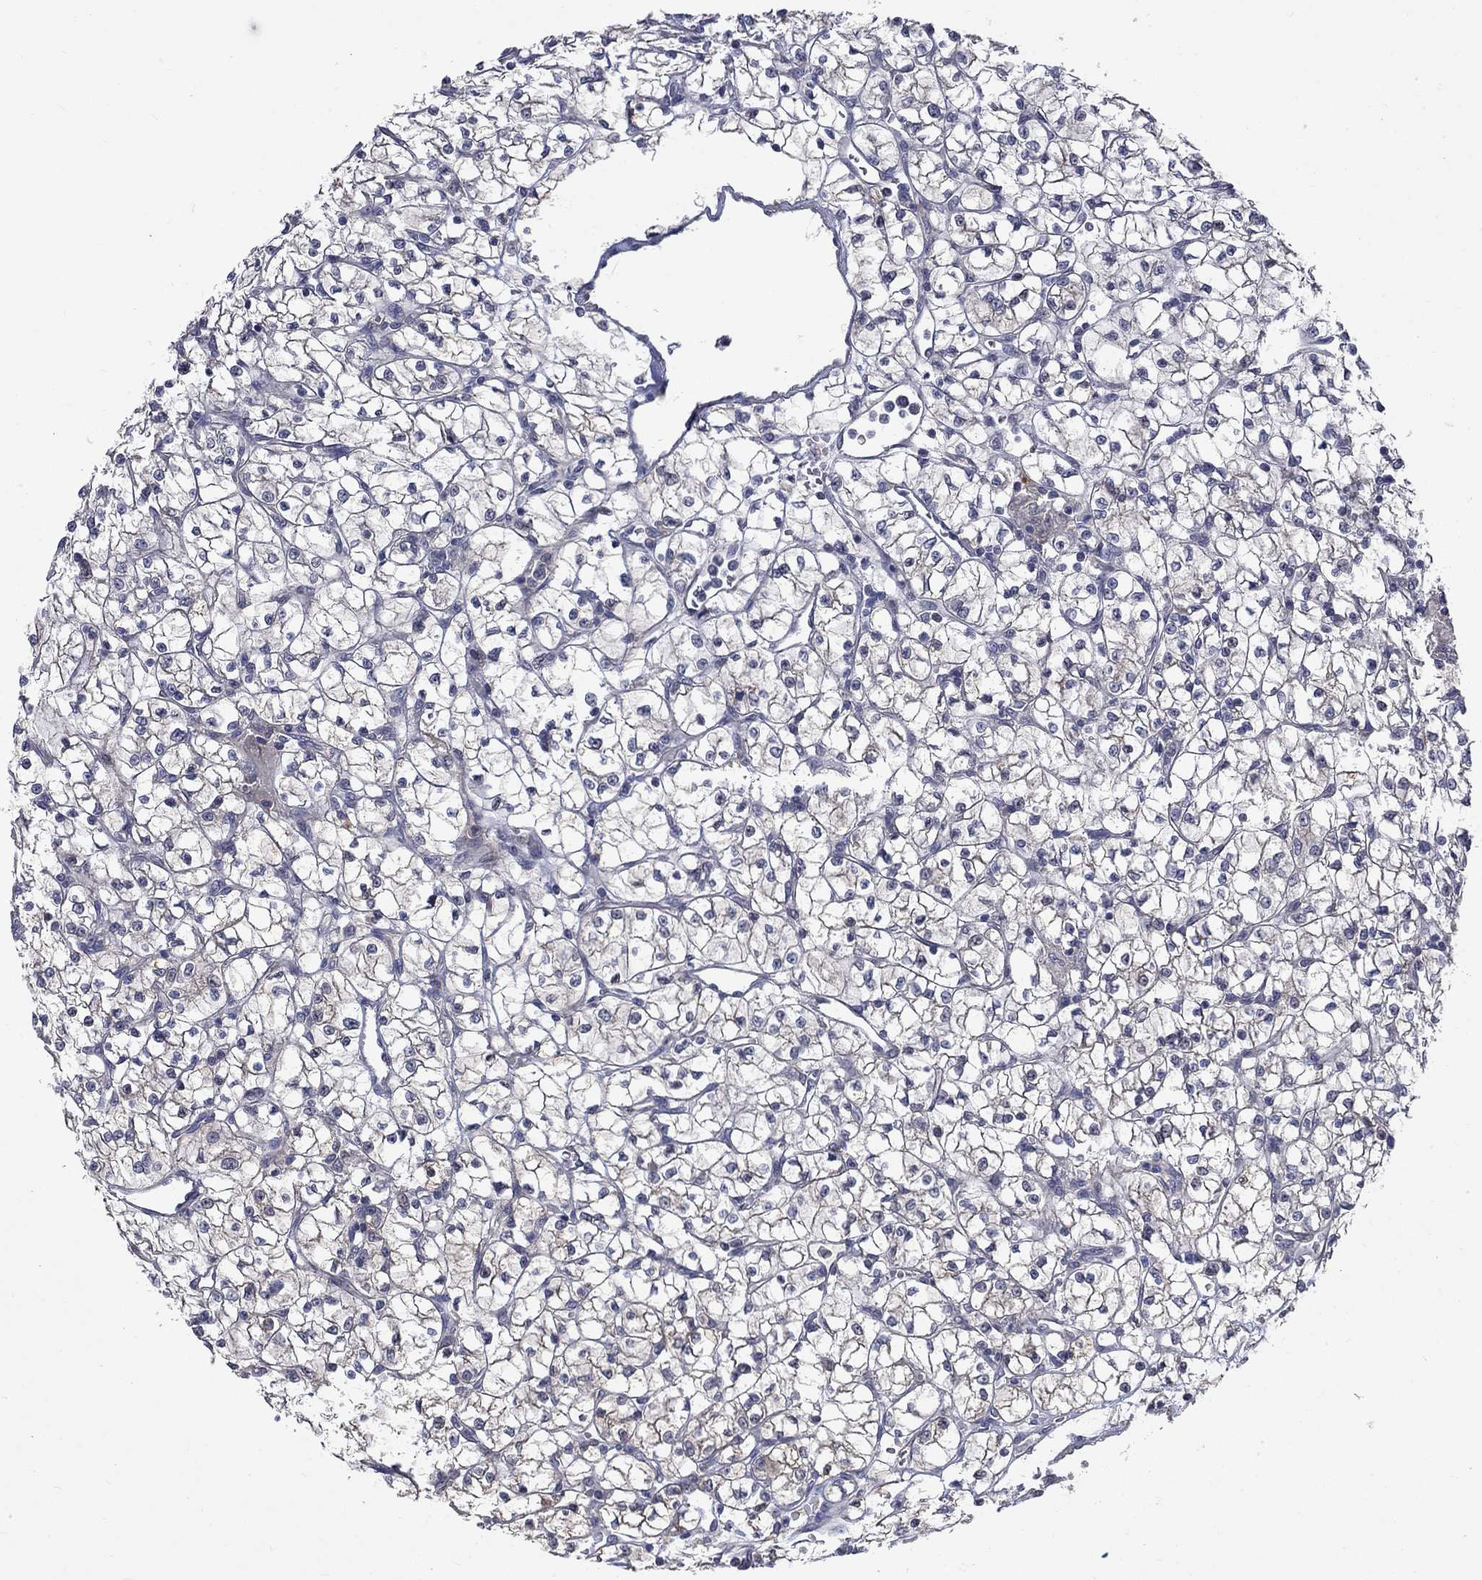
{"staining": {"intensity": "negative", "quantity": "none", "location": "none"}, "tissue": "renal cancer", "cell_type": "Tumor cells", "image_type": "cancer", "snomed": [{"axis": "morphology", "description": "Adenocarcinoma, NOS"}, {"axis": "topography", "description": "Kidney"}], "caption": "There is no significant expression in tumor cells of renal adenocarcinoma.", "gene": "FAM3B", "patient": {"sex": "female", "age": 64}}